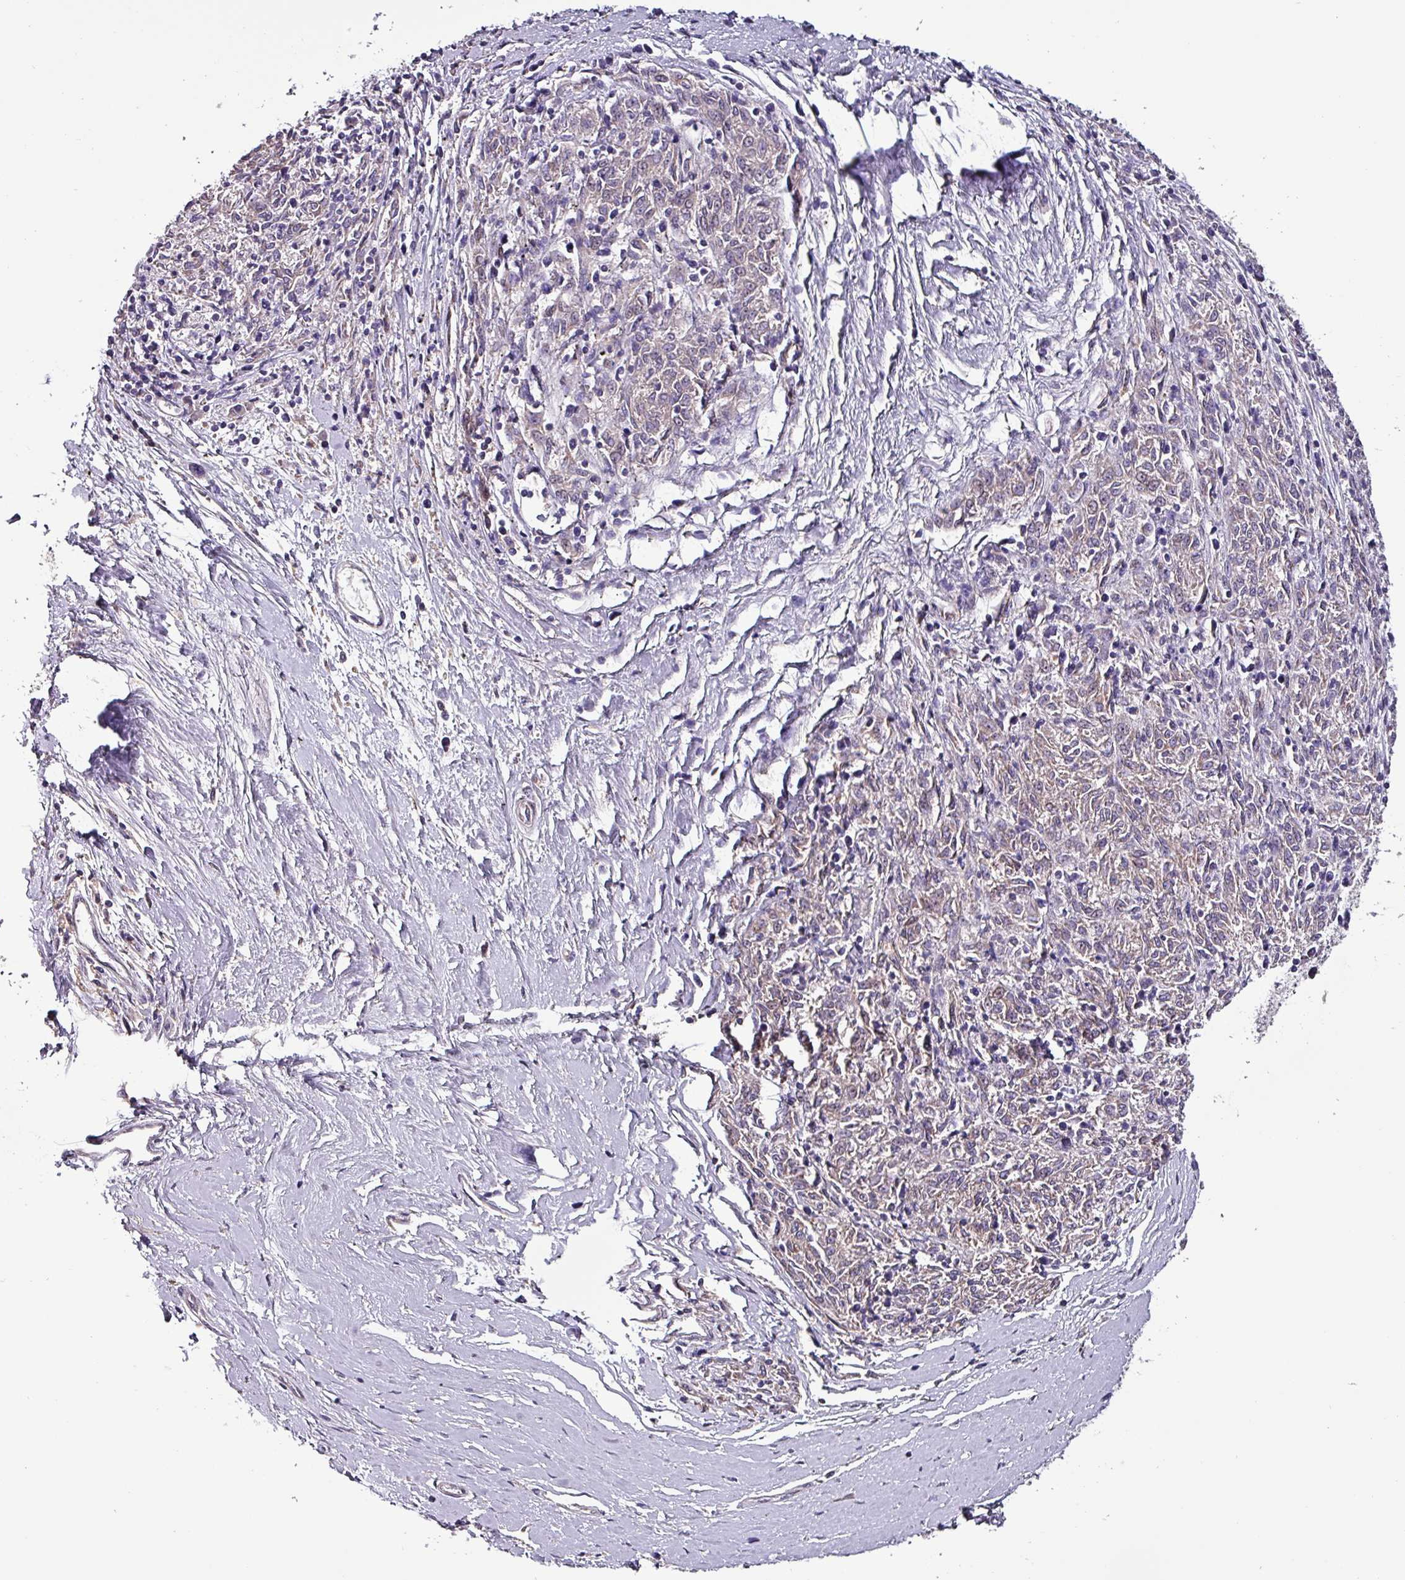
{"staining": {"intensity": "negative", "quantity": "none", "location": "none"}, "tissue": "melanoma", "cell_type": "Tumor cells", "image_type": "cancer", "snomed": [{"axis": "morphology", "description": "Malignant melanoma, NOS"}, {"axis": "topography", "description": "Skin"}], "caption": "DAB (3,3'-diaminobenzidine) immunohistochemical staining of human malignant melanoma displays no significant staining in tumor cells.", "gene": "GRAPL", "patient": {"sex": "female", "age": 72}}